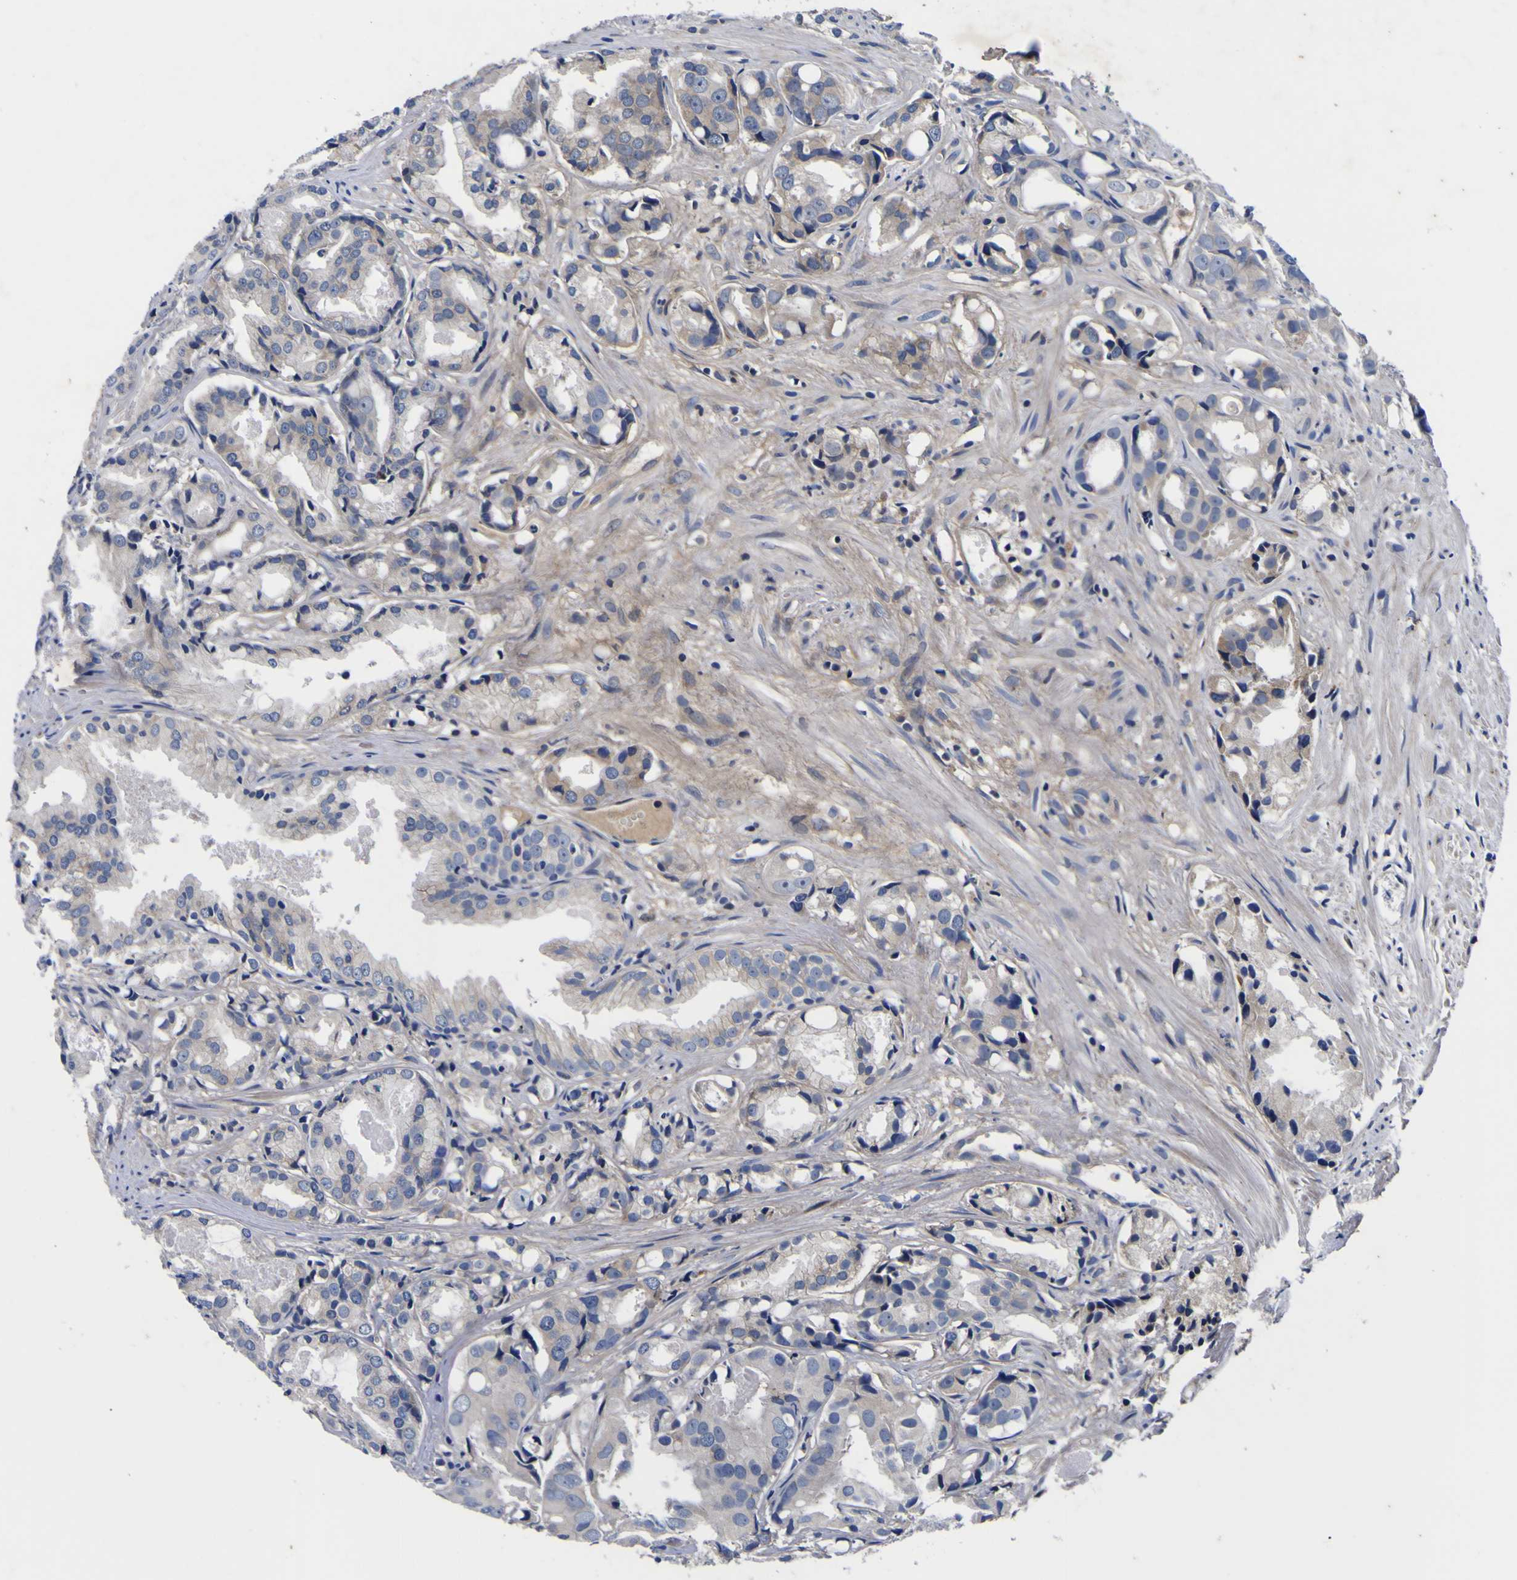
{"staining": {"intensity": "negative", "quantity": "none", "location": "none"}, "tissue": "prostate cancer", "cell_type": "Tumor cells", "image_type": "cancer", "snomed": [{"axis": "morphology", "description": "Adenocarcinoma, Low grade"}, {"axis": "topography", "description": "Prostate"}], "caption": "Immunohistochemistry (IHC) of human prostate cancer (adenocarcinoma (low-grade)) demonstrates no positivity in tumor cells.", "gene": "VASN", "patient": {"sex": "male", "age": 72}}